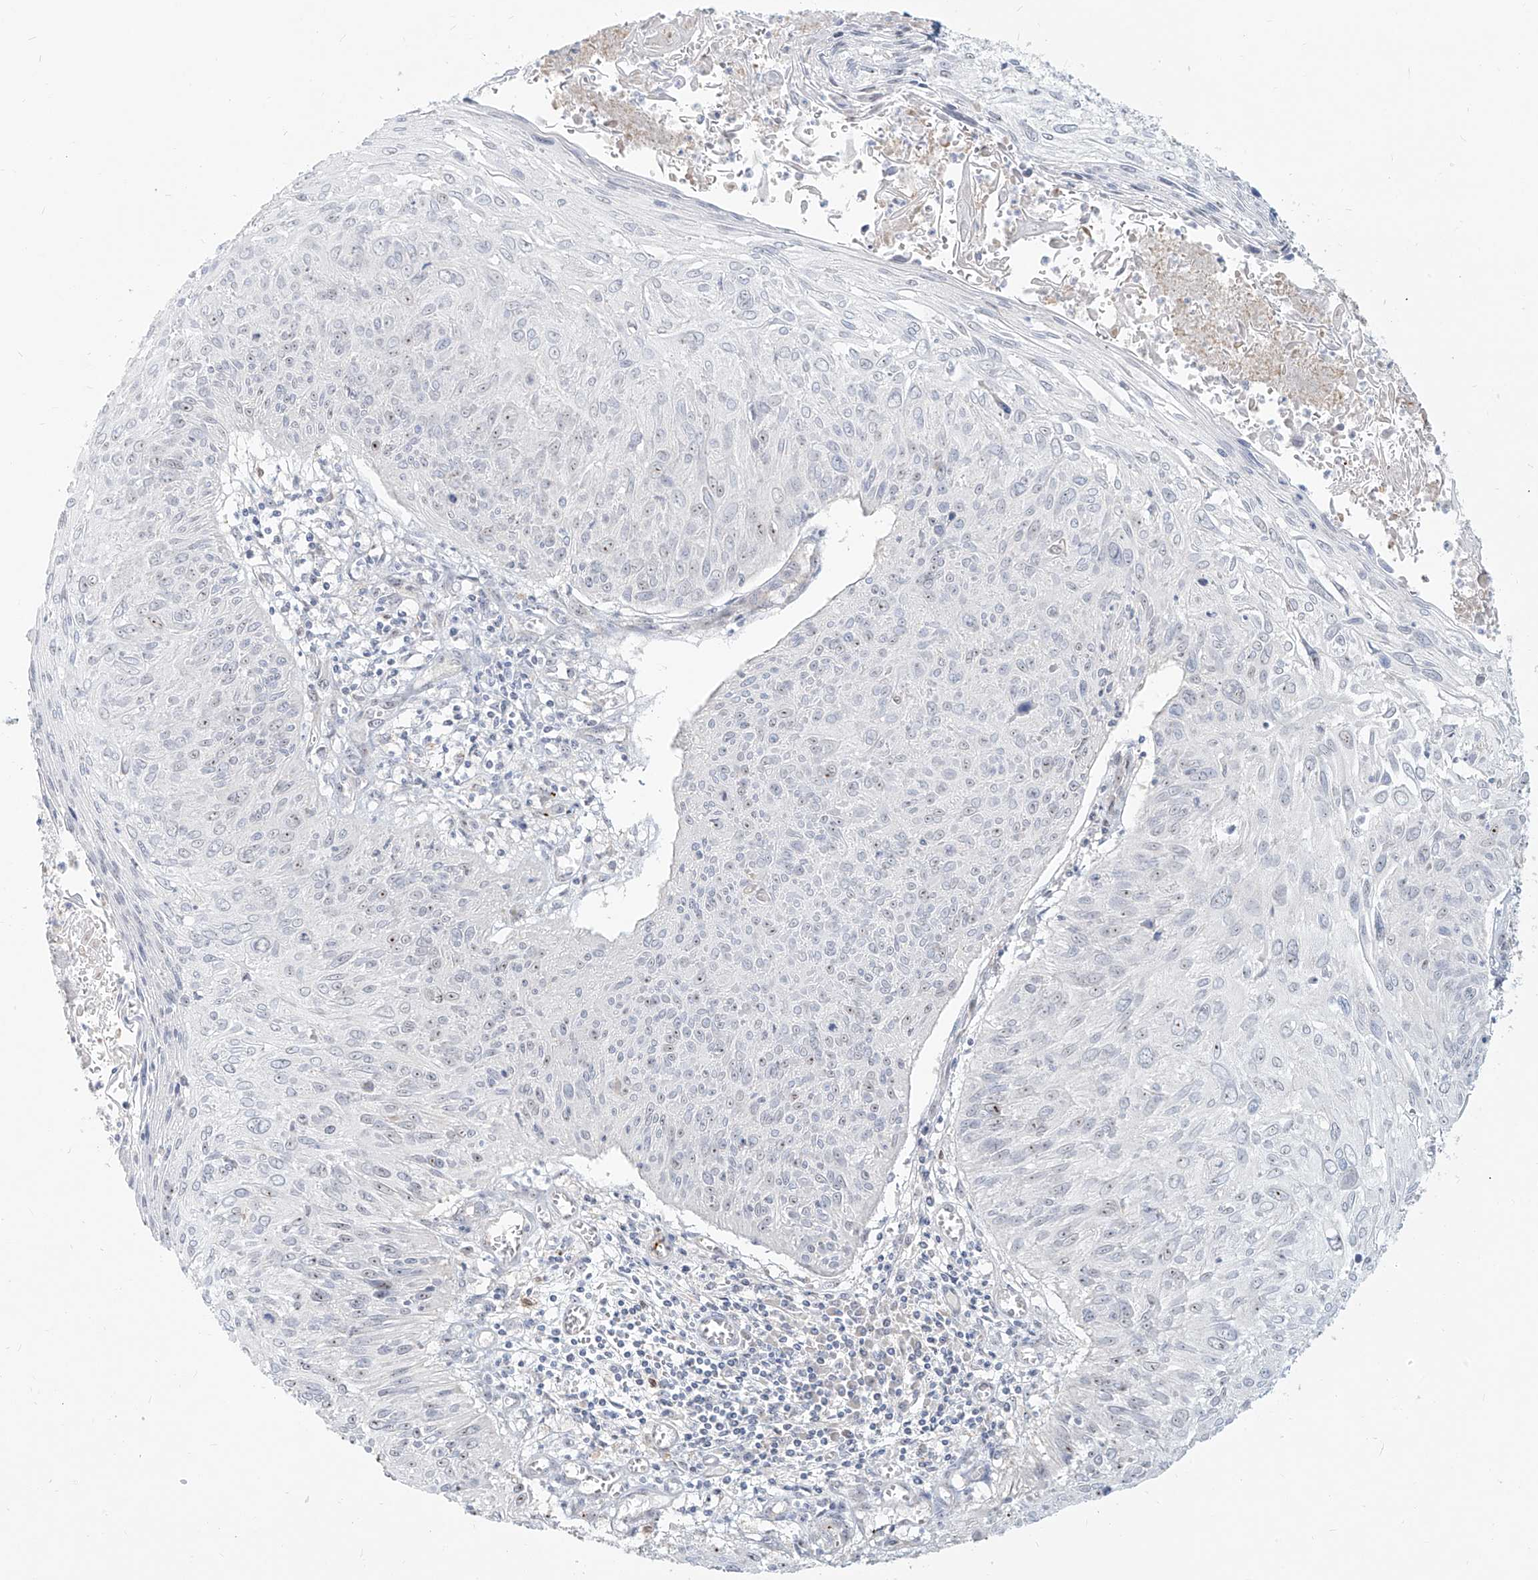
{"staining": {"intensity": "weak", "quantity": "<25%", "location": "nuclear"}, "tissue": "cervical cancer", "cell_type": "Tumor cells", "image_type": "cancer", "snomed": [{"axis": "morphology", "description": "Squamous cell carcinoma, NOS"}, {"axis": "topography", "description": "Cervix"}], "caption": "Cervical cancer stained for a protein using immunohistochemistry (IHC) shows no positivity tumor cells.", "gene": "BYSL", "patient": {"sex": "female", "age": 51}}